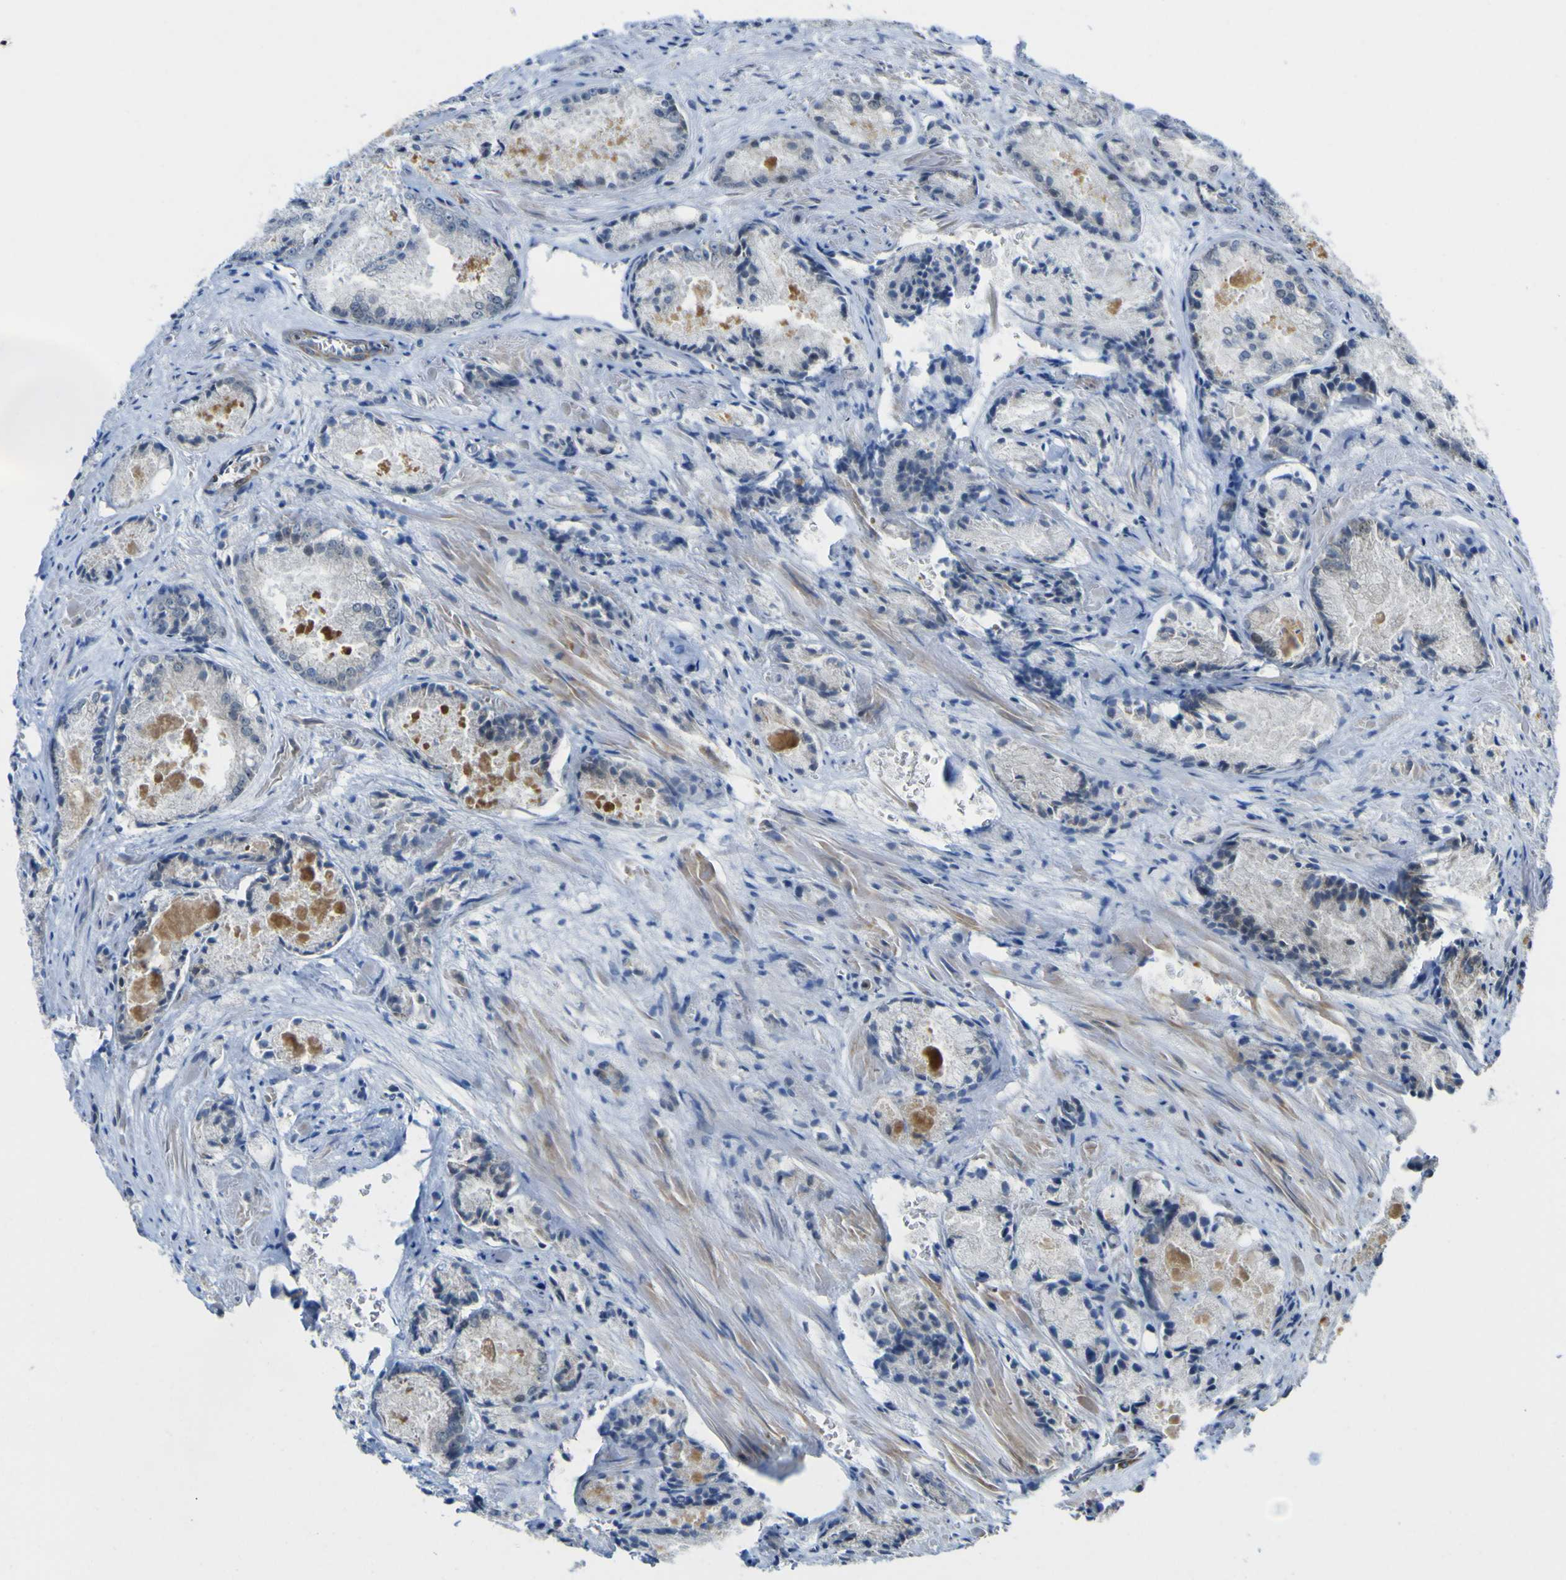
{"staining": {"intensity": "negative", "quantity": "none", "location": "none"}, "tissue": "prostate cancer", "cell_type": "Tumor cells", "image_type": "cancer", "snomed": [{"axis": "morphology", "description": "Adenocarcinoma, Low grade"}, {"axis": "topography", "description": "Prostate"}], "caption": "A histopathology image of prostate adenocarcinoma (low-grade) stained for a protein shows no brown staining in tumor cells.", "gene": "KDM7A", "patient": {"sex": "male", "age": 64}}